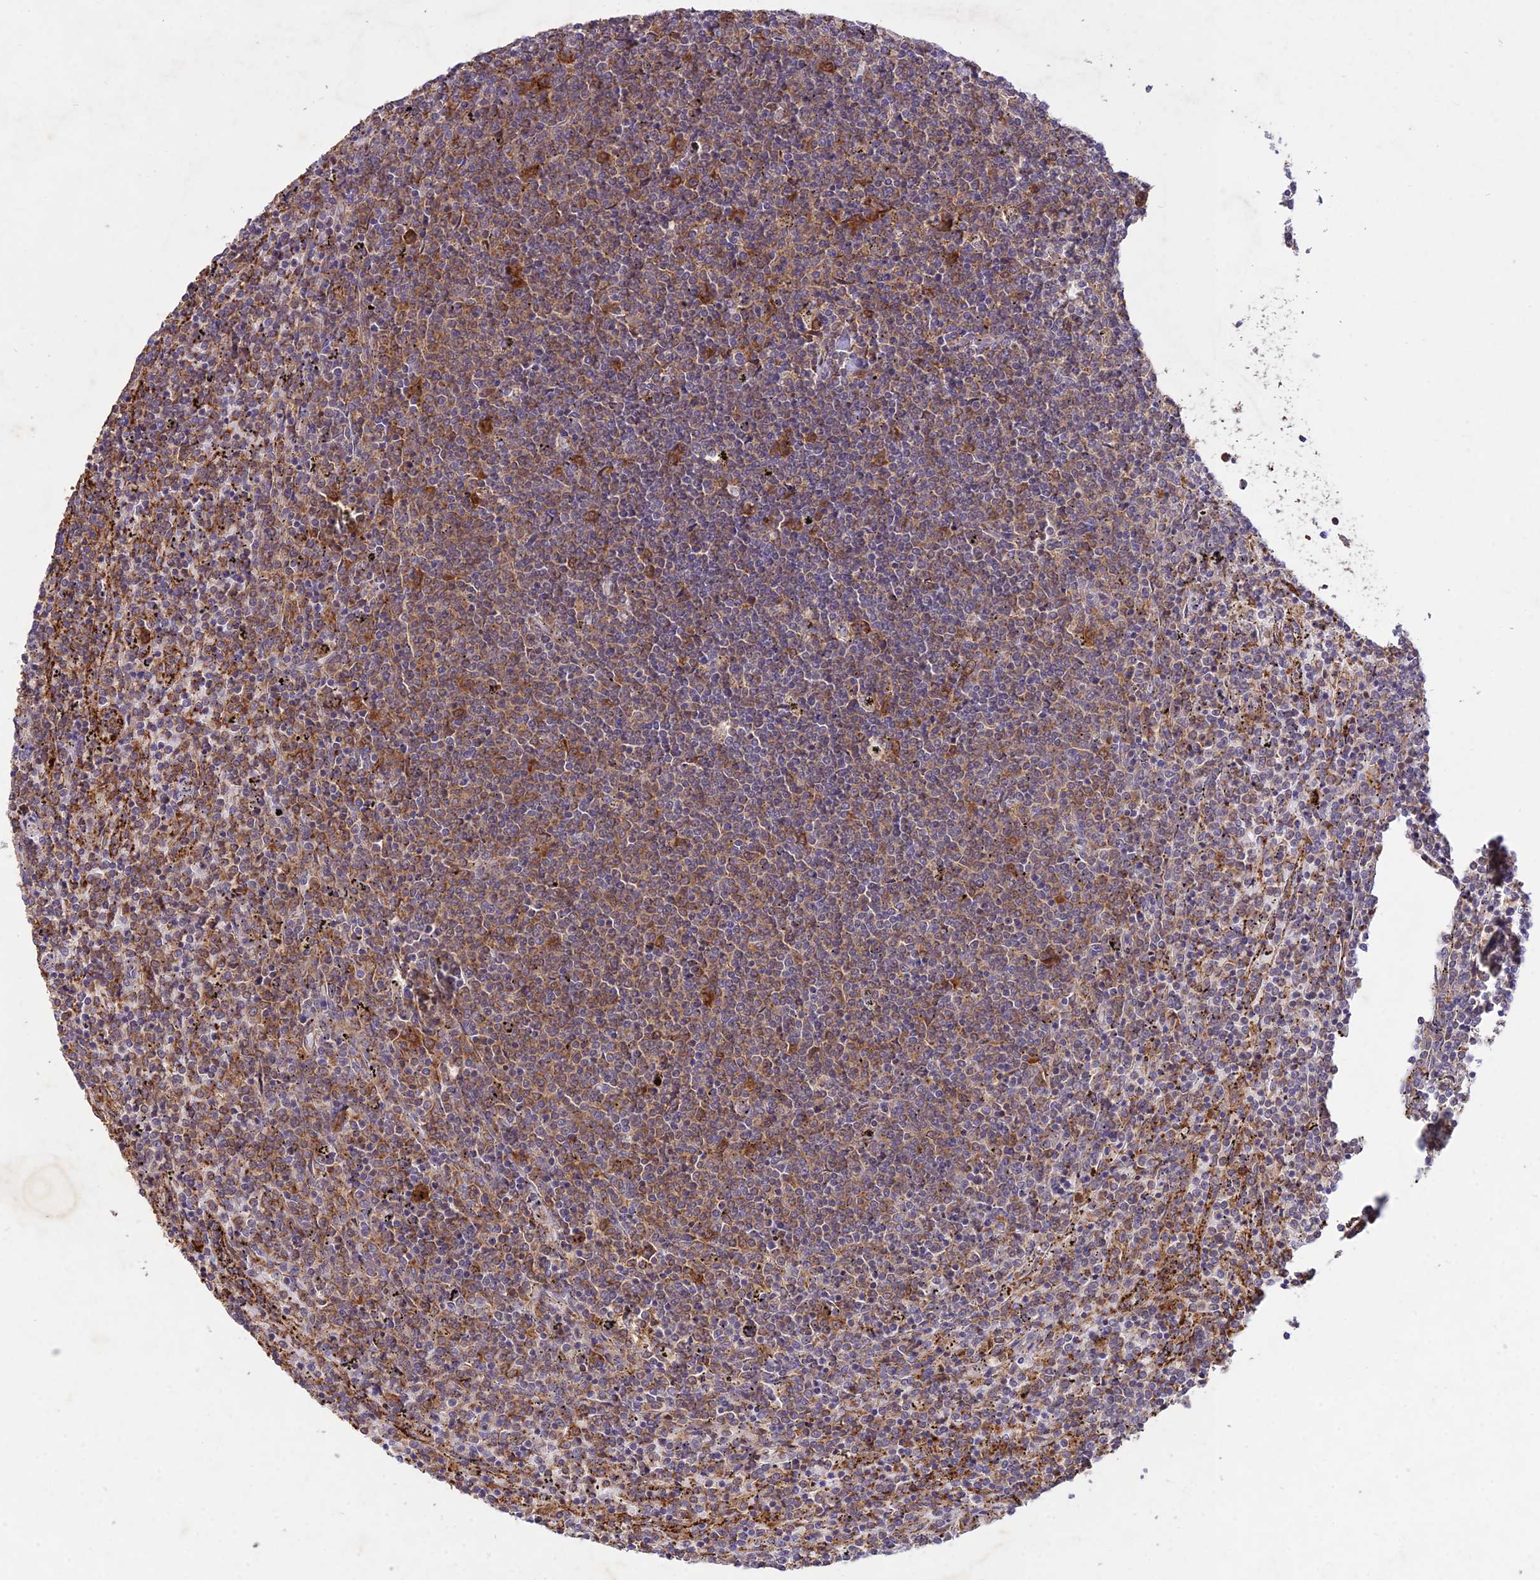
{"staining": {"intensity": "moderate", "quantity": ">75%", "location": "cytoplasmic/membranous"}, "tissue": "lymphoma", "cell_type": "Tumor cells", "image_type": "cancer", "snomed": [{"axis": "morphology", "description": "Malignant lymphoma, non-Hodgkin's type, Low grade"}, {"axis": "topography", "description": "Spleen"}], "caption": "Immunohistochemistry (IHC) staining of malignant lymphoma, non-Hodgkin's type (low-grade), which reveals medium levels of moderate cytoplasmic/membranous expression in approximately >75% of tumor cells indicating moderate cytoplasmic/membranous protein positivity. The staining was performed using DAB (3,3'-diaminobenzidine) (brown) for protein detection and nuclei were counterstained in hematoxylin (blue).", "gene": "NXNL2", "patient": {"sex": "female", "age": 50}}